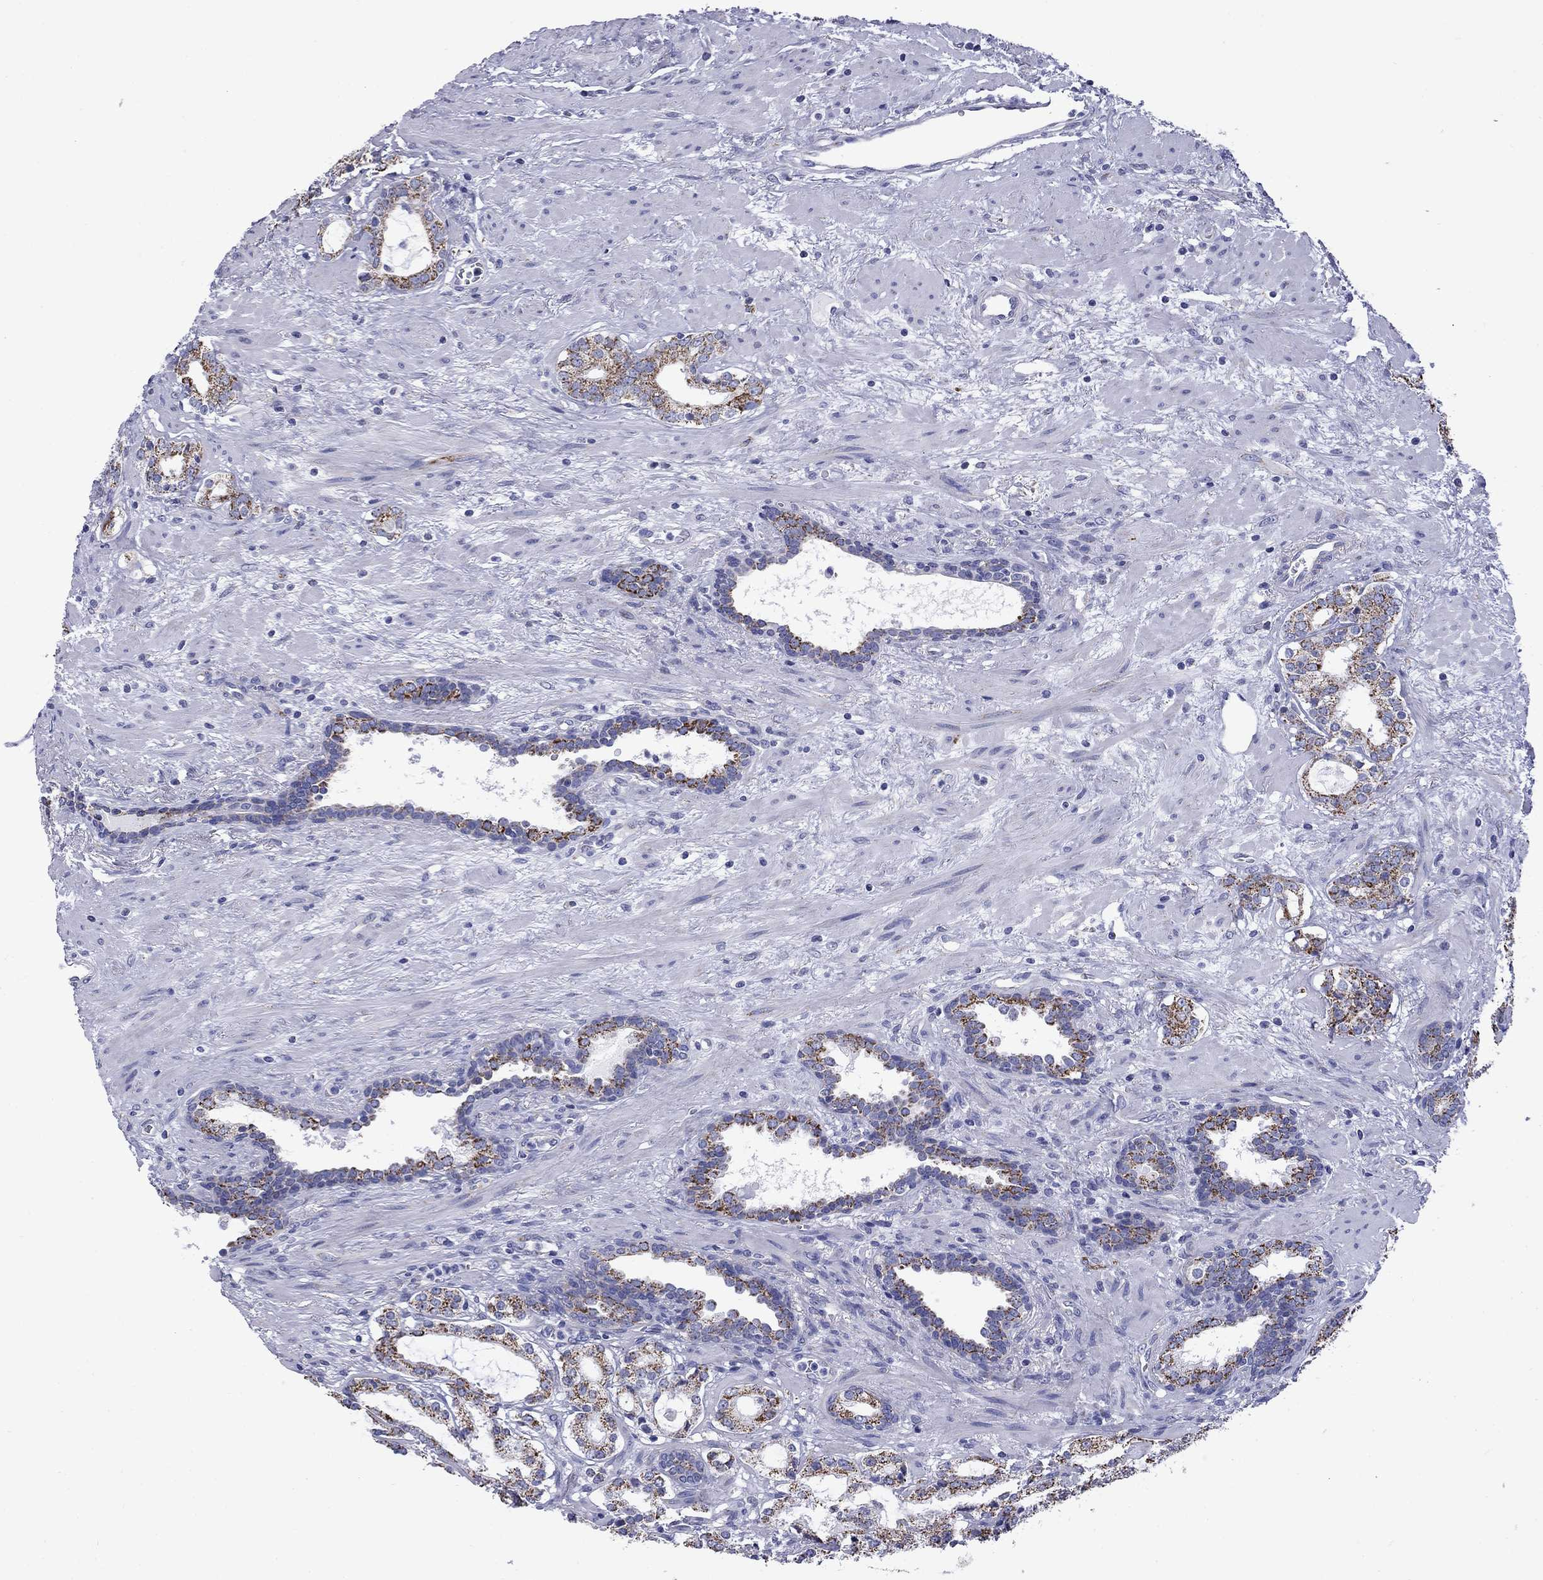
{"staining": {"intensity": "strong", "quantity": "<25%", "location": "cytoplasmic/membranous"}, "tissue": "prostate cancer", "cell_type": "Tumor cells", "image_type": "cancer", "snomed": [{"axis": "morphology", "description": "Adenocarcinoma, NOS"}, {"axis": "topography", "description": "Prostate"}], "caption": "A micrograph of human prostate adenocarcinoma stained for a protein shows strong cytoplasmic/membranous brown staining in tumor cells.", "gene": "ACADSB", "patient": {"sex": "male", "age": 66}}